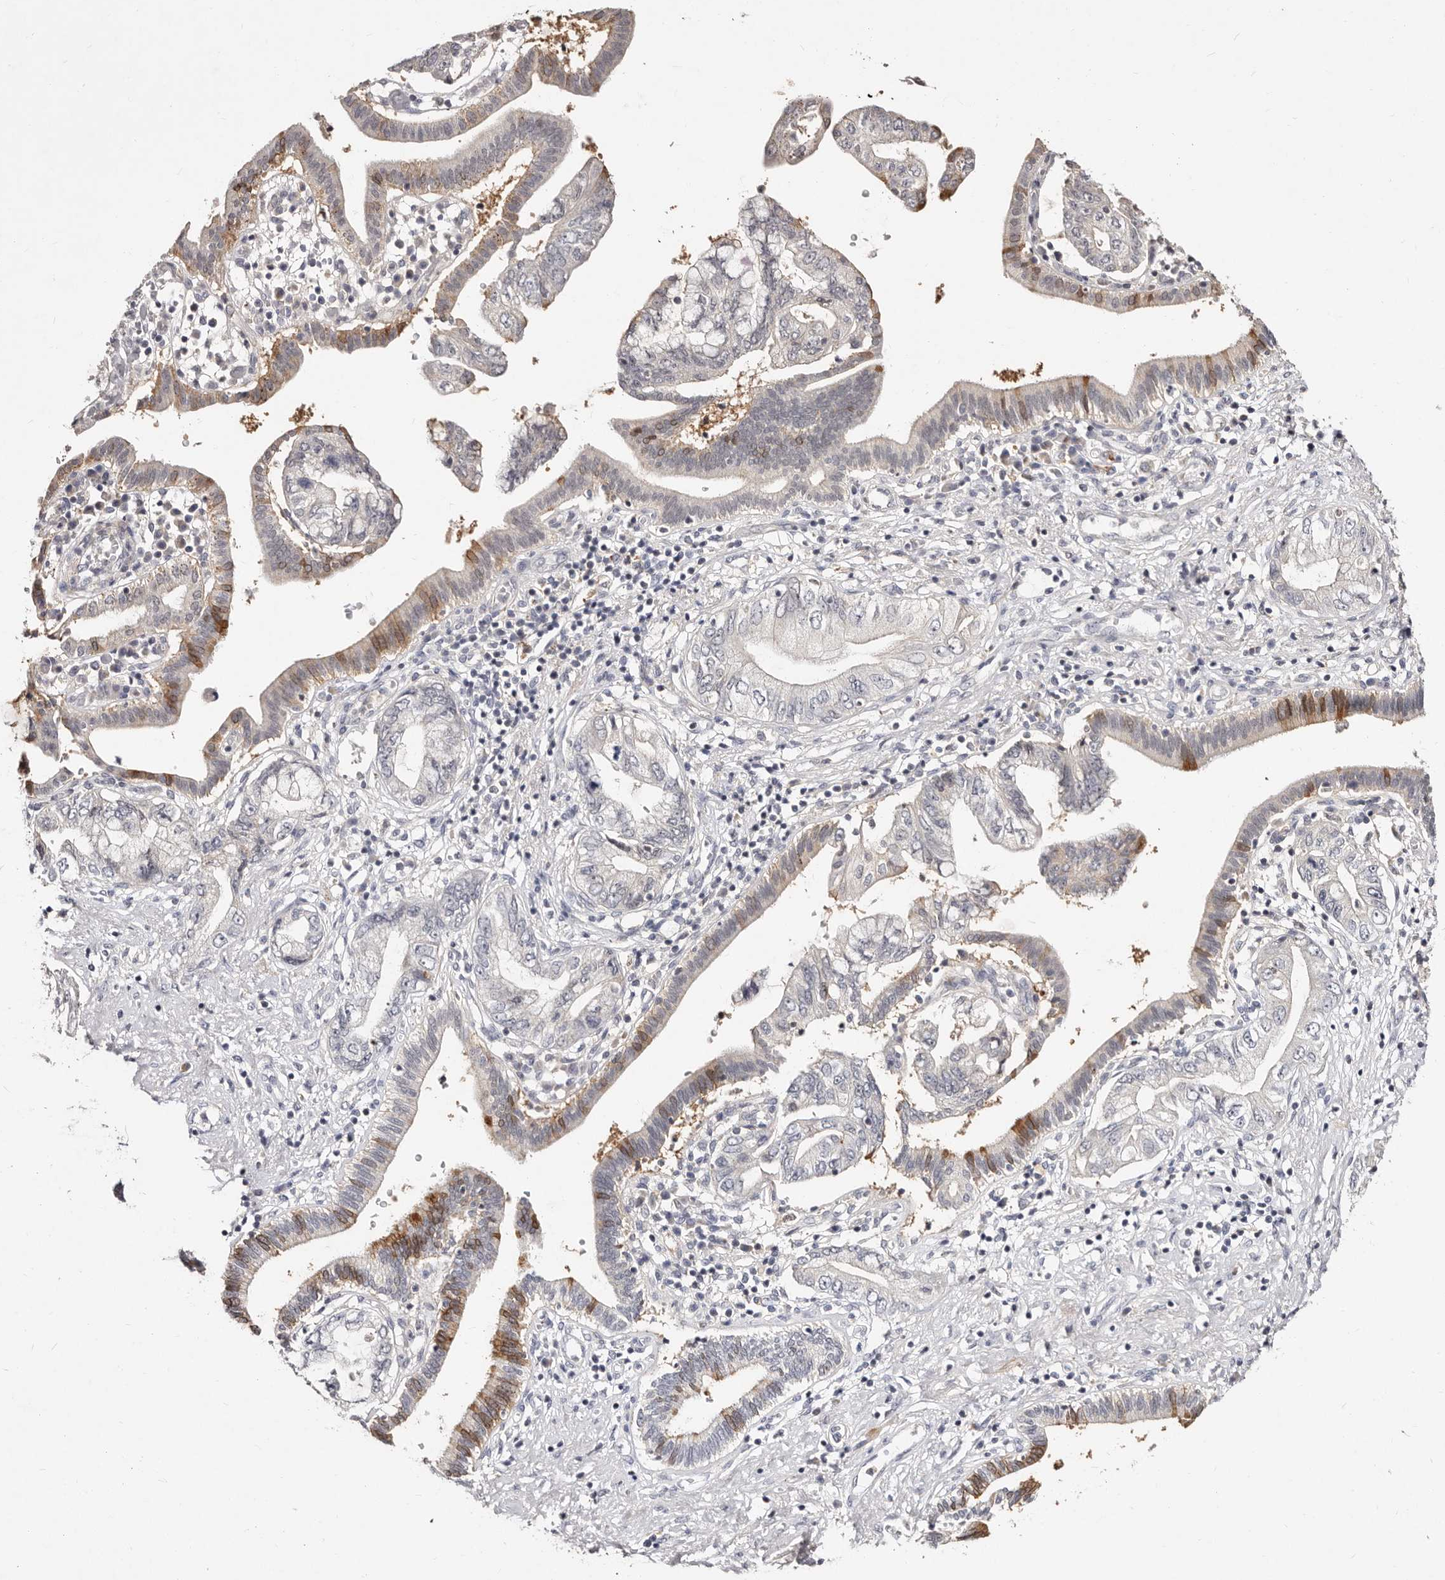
{"staining": {"intensity": "moderate", "quantity": "<25%", "location": "cytoplasmic/membranous"}, "tissue": "pancreatic cancer", "cell_type": "Tumor cells", "image_type": "cancer", "snomed": [{"axis": "morphology", "description": "Adenocarcinoma, NOS"}, {"axis": "topography", "description": "Pancreas"}], "caption": "Immunohistochemical staining of pancreatic cancer (adenocarcinoma) exhibits low levels of moderate cytoplasmic/membranous staining in approximately <25% of tumor cells.", "gene": "MRPS33", "patient": {"sex": "female", "age": 73}}